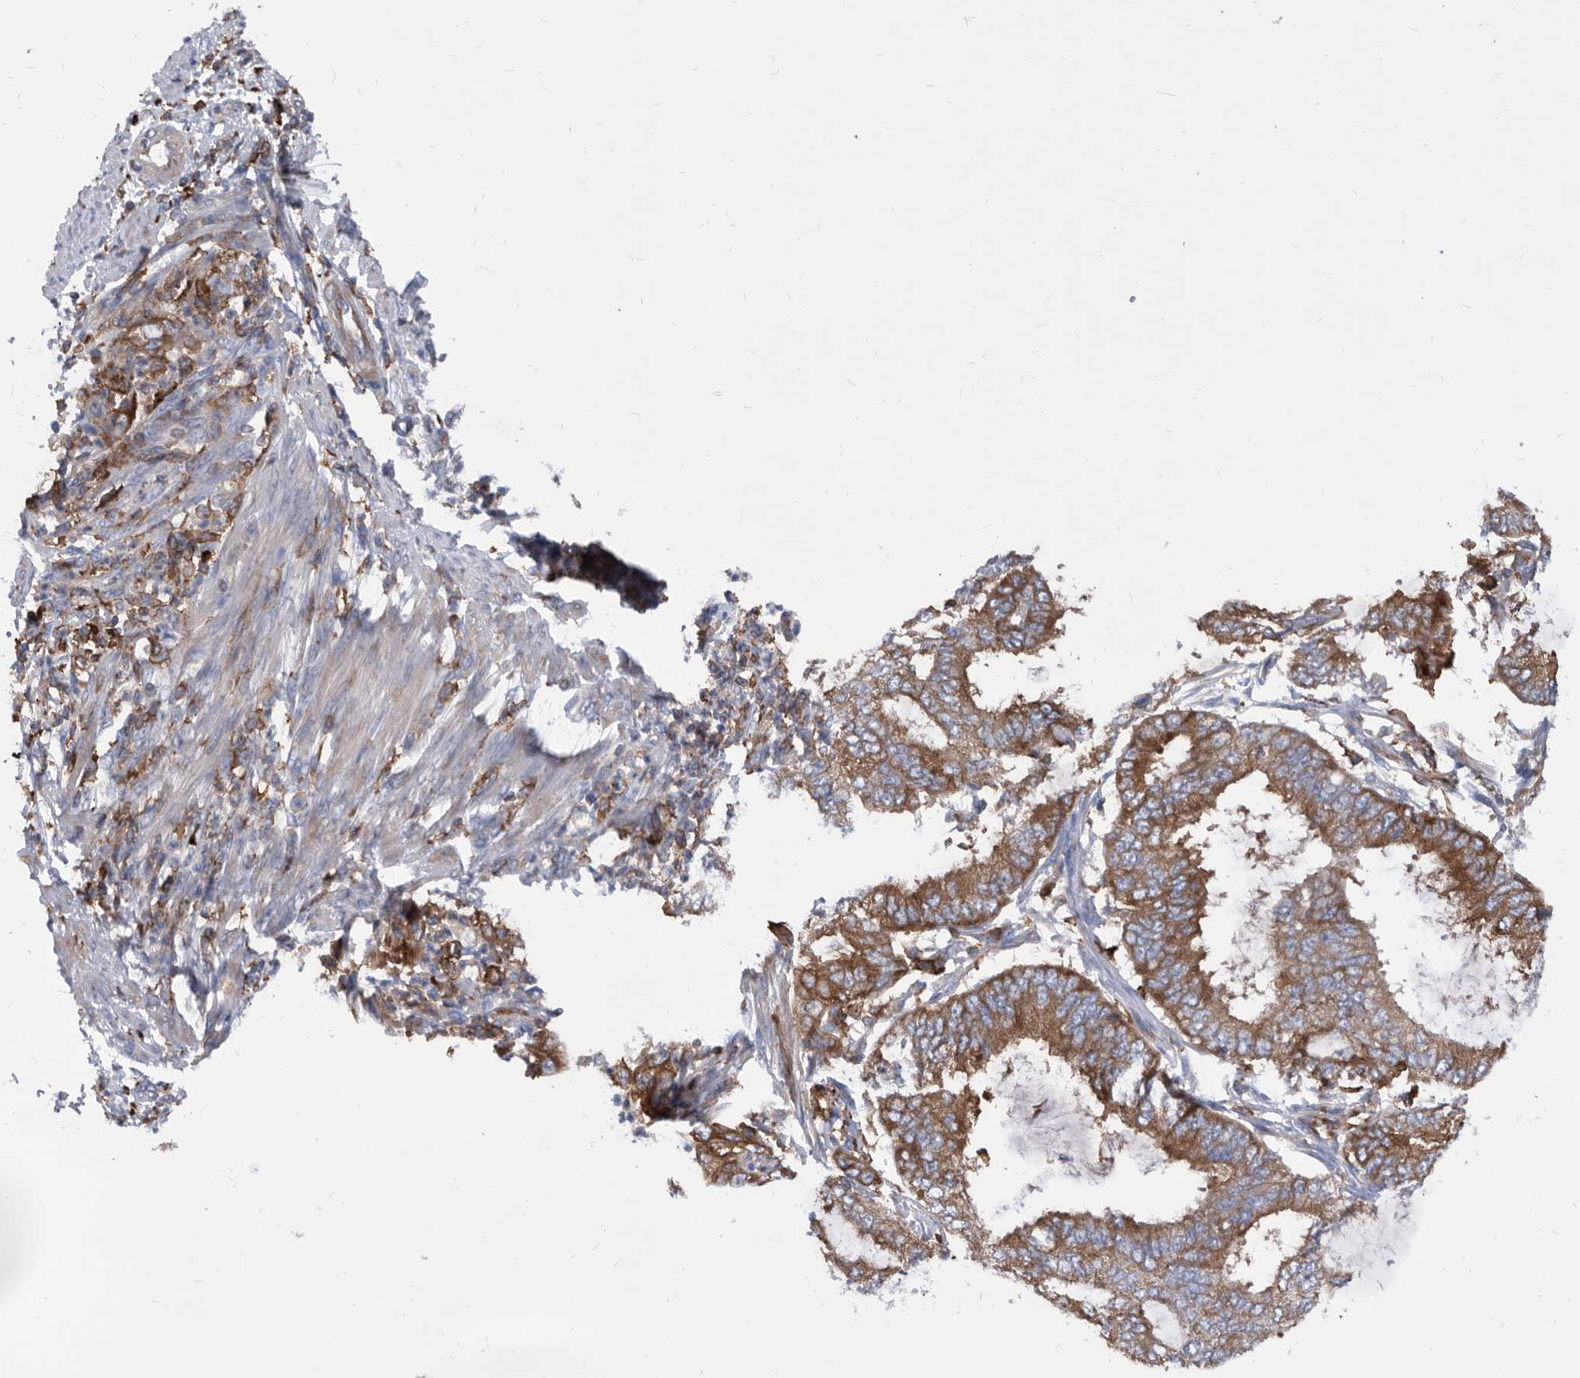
{"staining": {"intensity": "moderate", "quantity": ">75%", "location": "cytoplasmic/membranous"}, "tissue": "endometrial cancer", "cell_type": "Tumor cells", "image_type": "cancer", "snomed": [{"axis": "morphology", "description": "Adenocarcinoma, NOS"}, {"axis": "topography", "description": "Endometrium"}], "caption": "The photomicrograph demonstrates a brown stain indicating the presence of a protein in the cytoplasmic/membranous of tumor cells in endometrial cancer. (IHC, brightfield microscopy, high magnification).", "gene": "SMG7", "patient": {"sex": "female", "age": 49}}